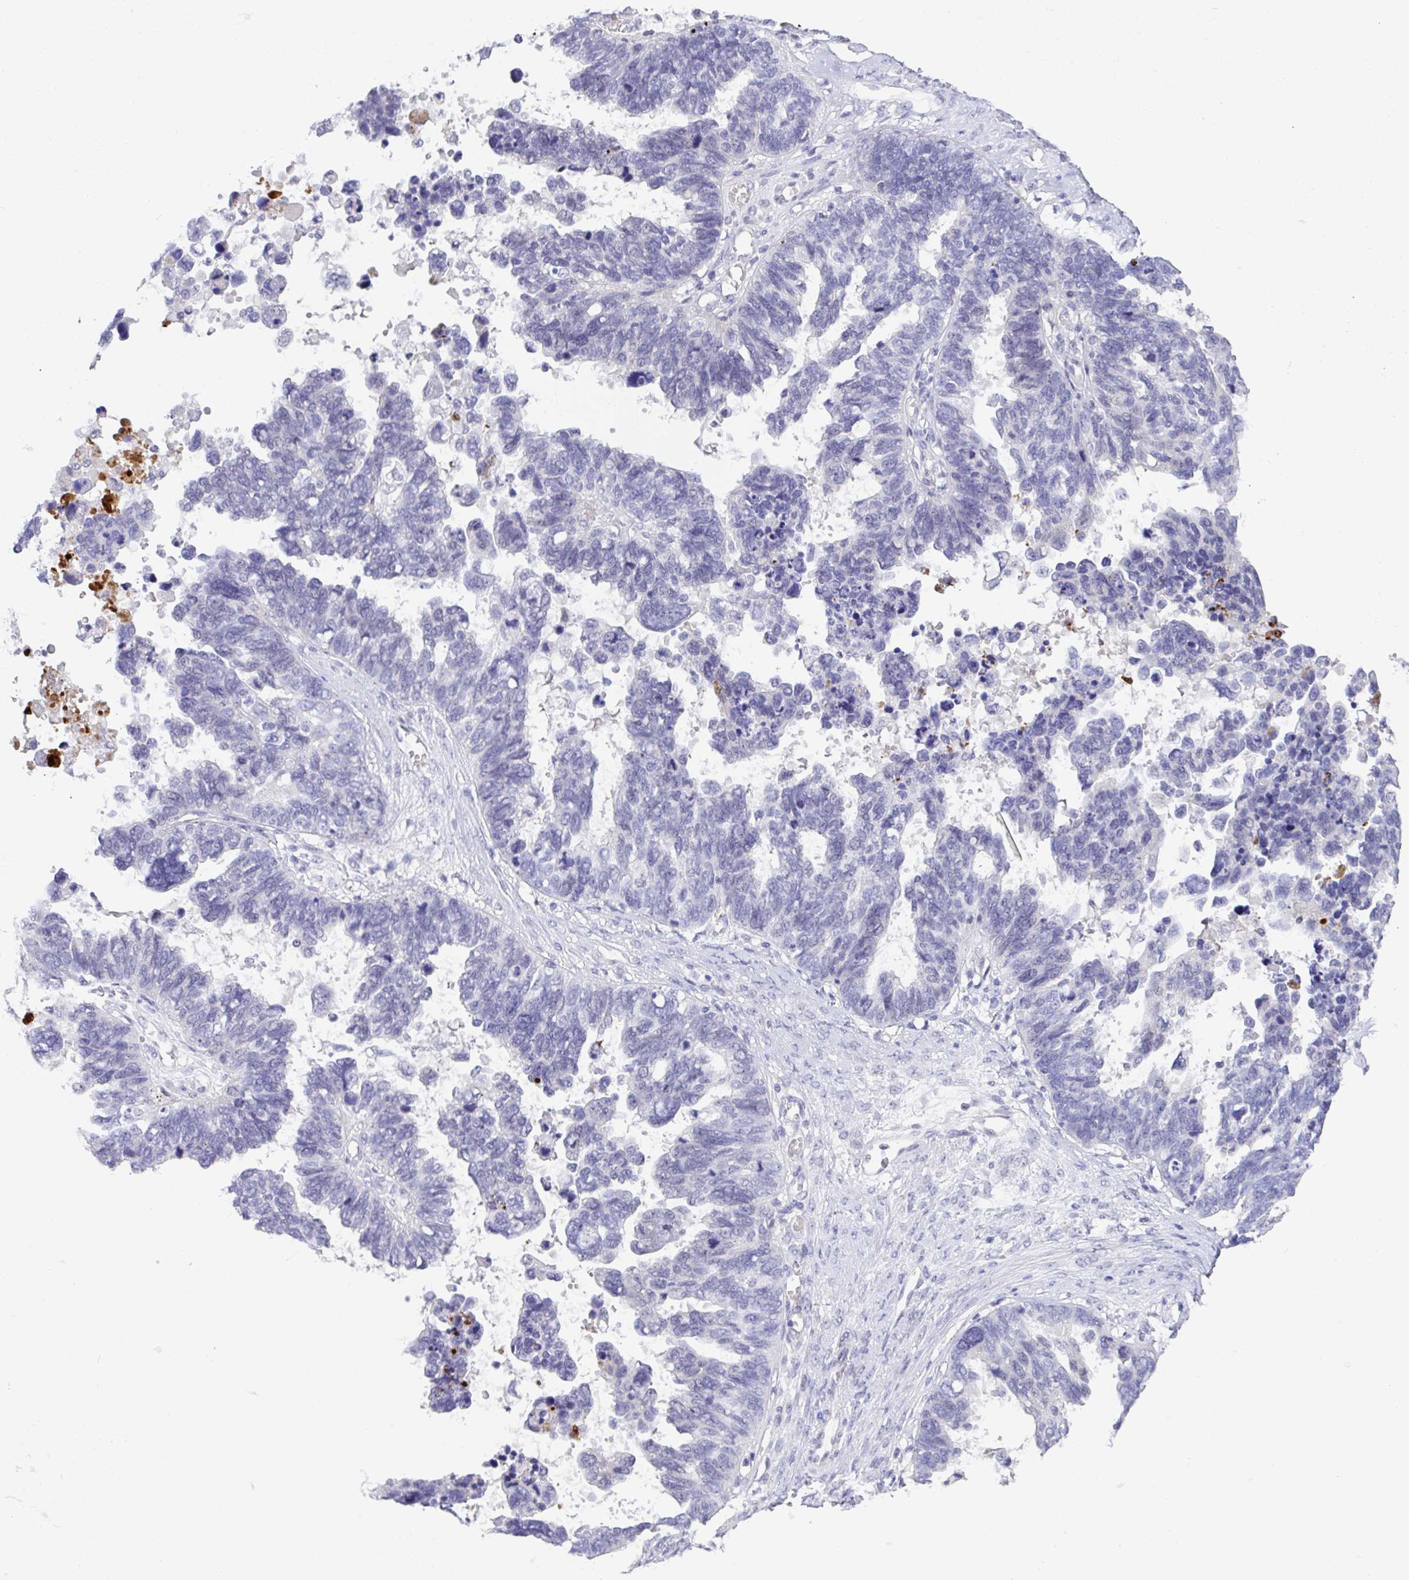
{"staining": {"intensity": "negative", "quantity": "none", "location": "none"}, "tissue": "ovarian cancer", "cell_type": "Tumor cells", "image_type": "cancer", "snomed": [{"axis": "morphology", "description": "Cystadenocarcinoma, serous, NOS"}, {"axis": "topography", "description": "Ovary"}], "caption": "IHC photomicrograph of neoplastic tissue: ovarian cancer stained with DAB (3,3'-diaminobenzidine) exhibits no significant protein positivity in tumor cells. (DAB immunohistochemistry (IHC), high magnification).", "gene": "KMT2E", "patient": {"sex": "female", "age": 60}}